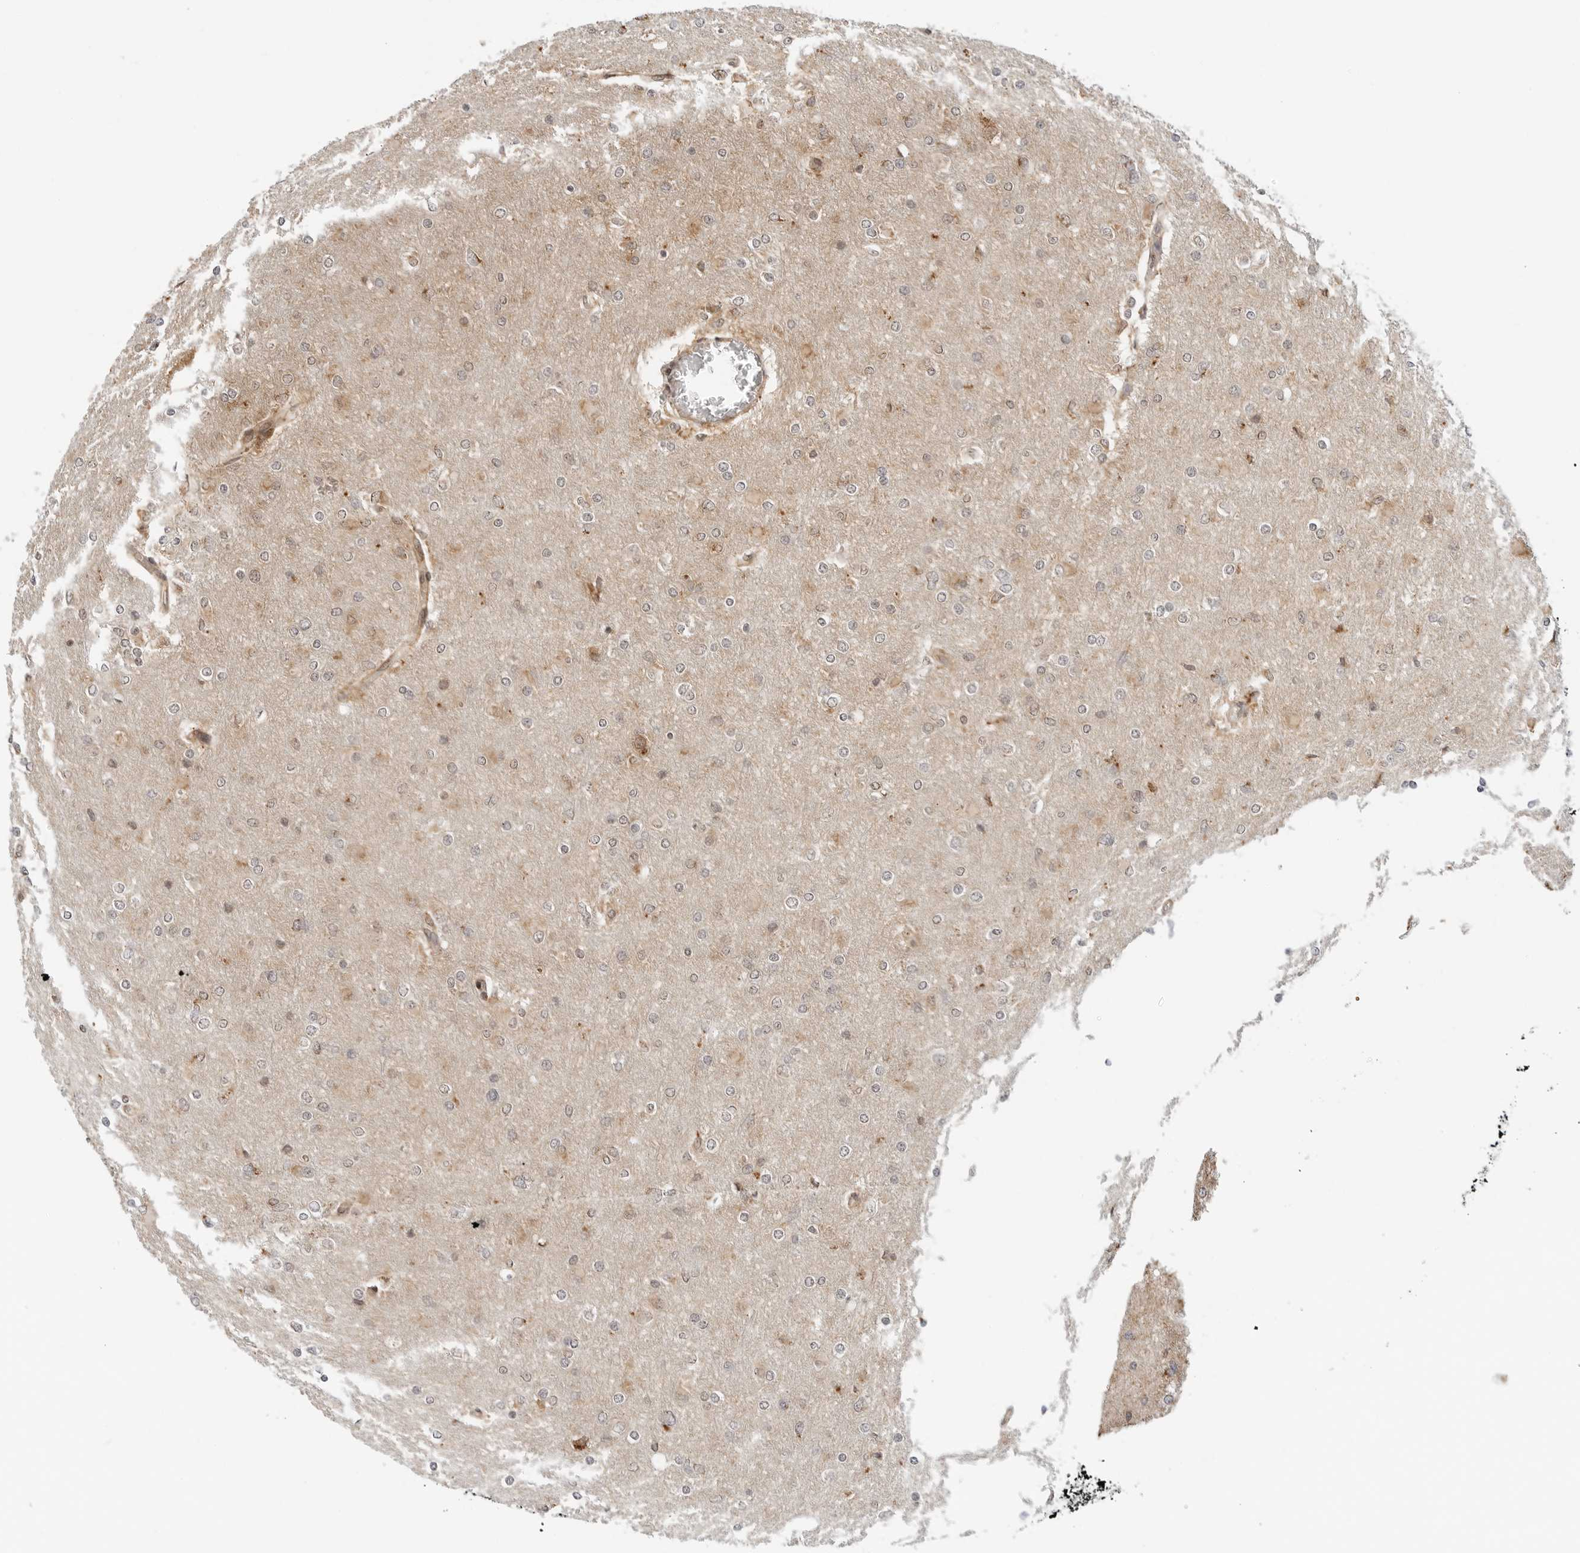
{"staining": {"intensity": "negative", "quantity": "none", "location": "none"}, "tissue": "glioma", "cell_type": "Tumor cells", "image_type": "cancer", "snomed": [{"axis": "morphology", "description": "Glioma, malignant, High grade"}, {"axis": "topography", "description": "Cerebral cortex"}], "caption": "Glioma was stained to show a protein in brown. There is no significant expression in tumor cells. (DAB immunohistochemistry (IHC) visualized using brightfield microscopy, high magnification).", "gene": "POLR3GL", "patient": {"sex": "female", "age": 36}}